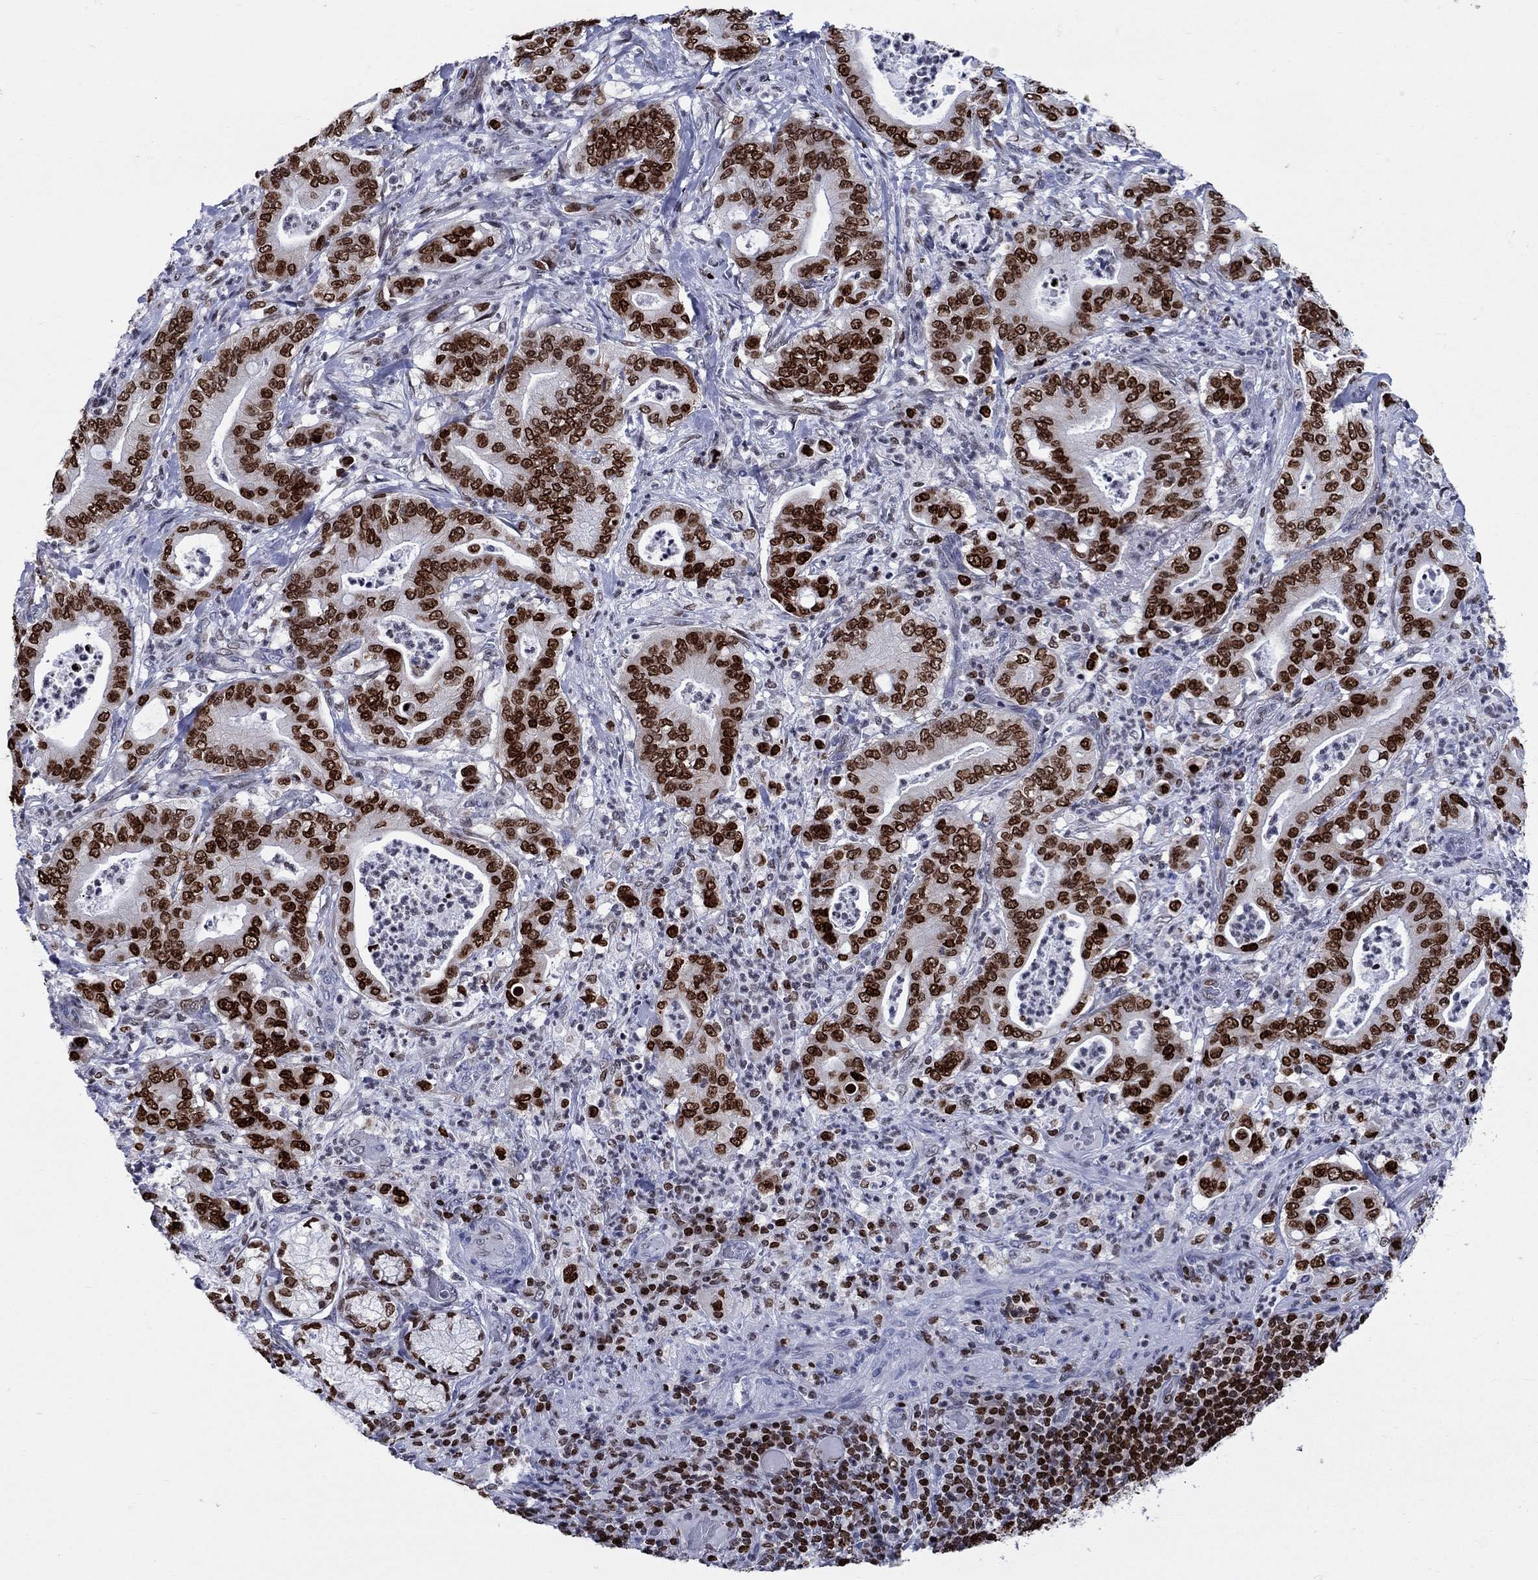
{"staining": {"intensity": "strong", "quantity": ">75%", "location": "nuclear"}, "tissue": "pancreatic cancer", "cell_type": "Tumor cells", "image_type": "cancer", "snomed": [{"axis": "morphology", "description": "Adenocarcinoma, NOS"}, {"axis": "topography", "description": "Pancreas"}], "caption": "Immunohistochemistry (IHC) of human adenocarcinoma (pancreatic) reveals high levels of strong nuclear expression in about >75% of tumor cells.", "gene": "HMGA1", "patient": {"sex": "male", "age": 71}}